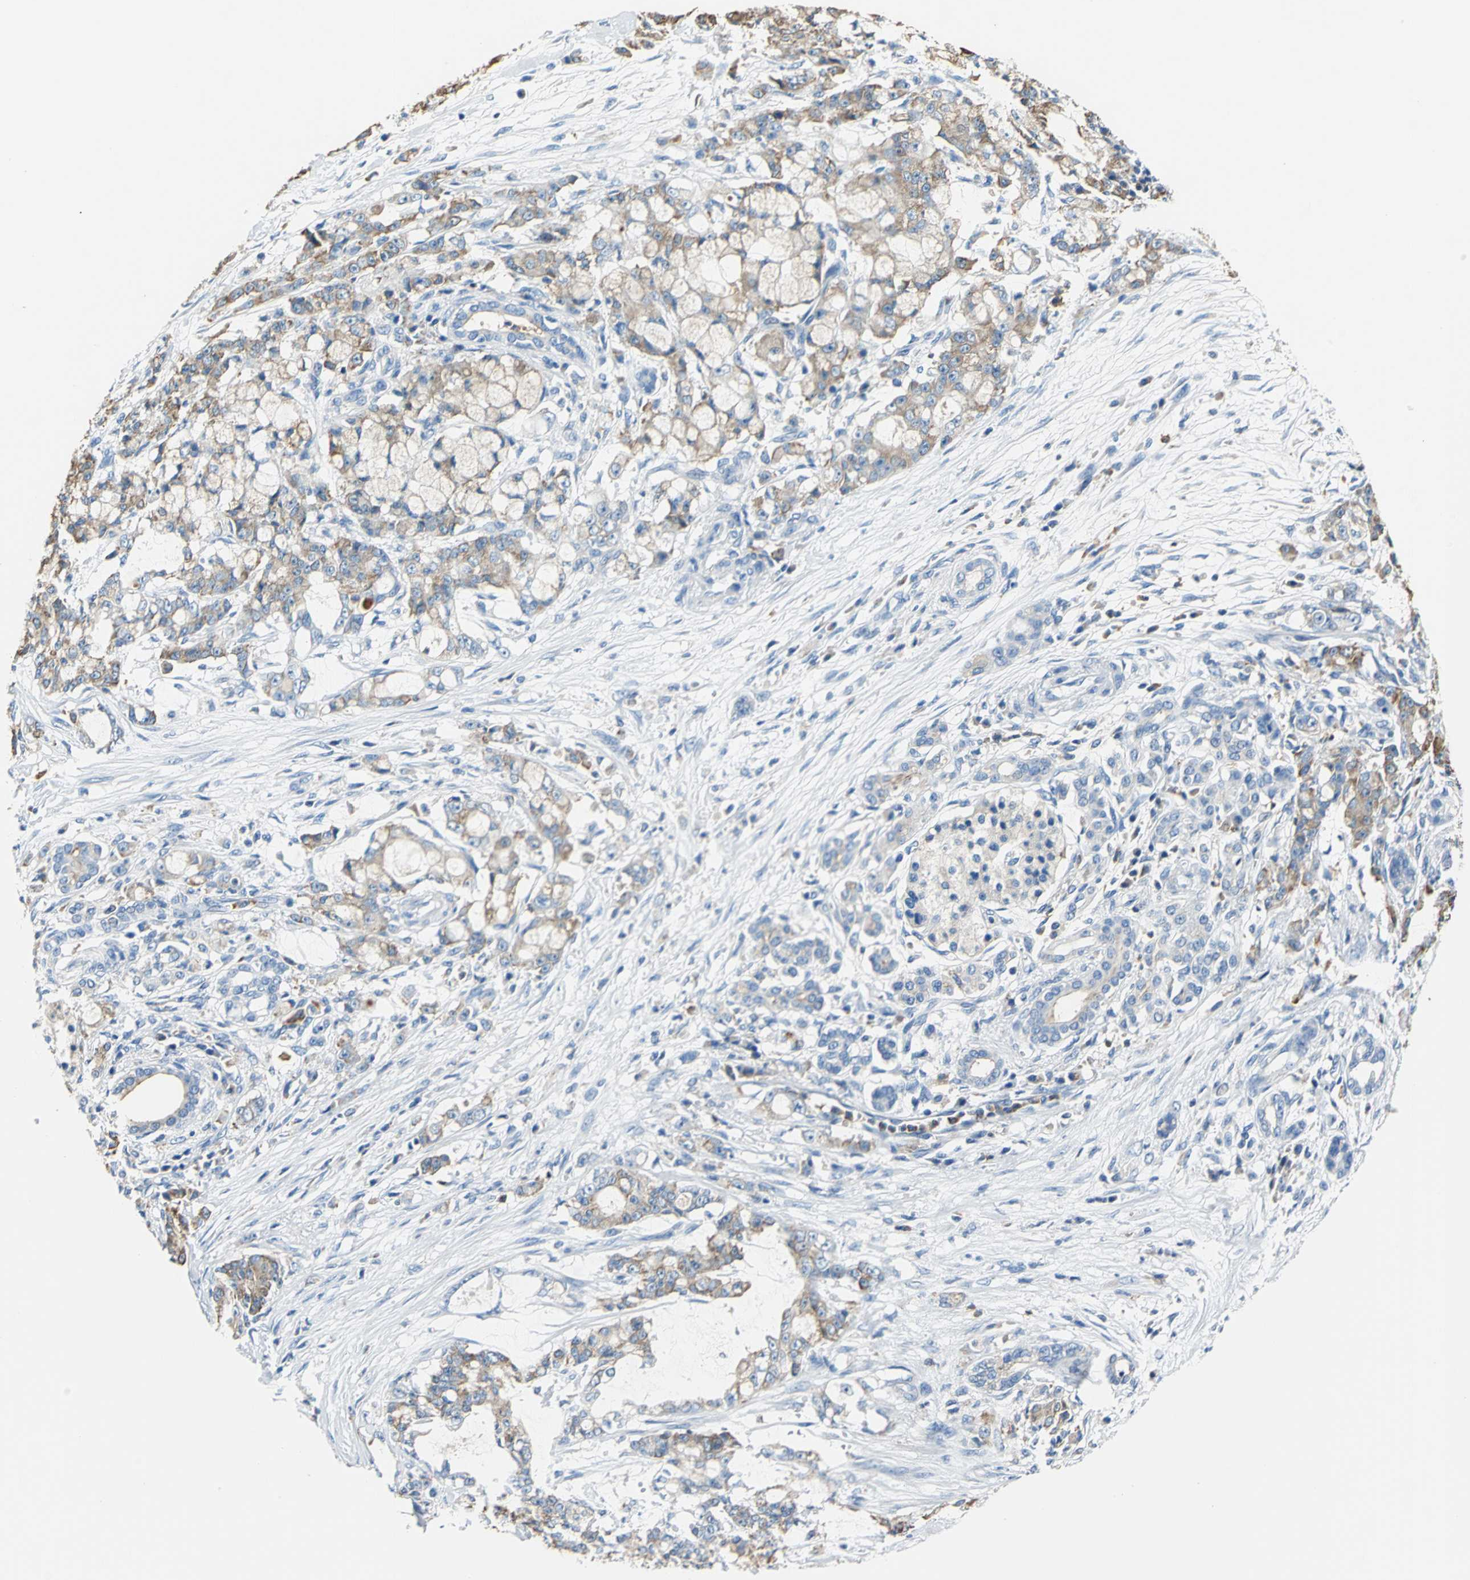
{"staining": {"intensity": "moderate", "quantity": ">75%", "location": "cytoplasmic/membranous"}, "tissue": "pancreatic cancer", "cell_type": "Tumor cells", "image_type": "cancer", "snomed": [{"axis": "morphology", "description": "Adenocarcinoma, NOS"}, {"axis": "topography", "description": "Pancreas"}], "caption": "Pancreatic adenocarcinoma was stained to show a protein in brown. There is medium levels of moderate cytoplasmic/membranous expression in approximately >75% of tumor cells.", "gene": "SEPTIN6", "patient": {"sex": "female", "age": 73}}